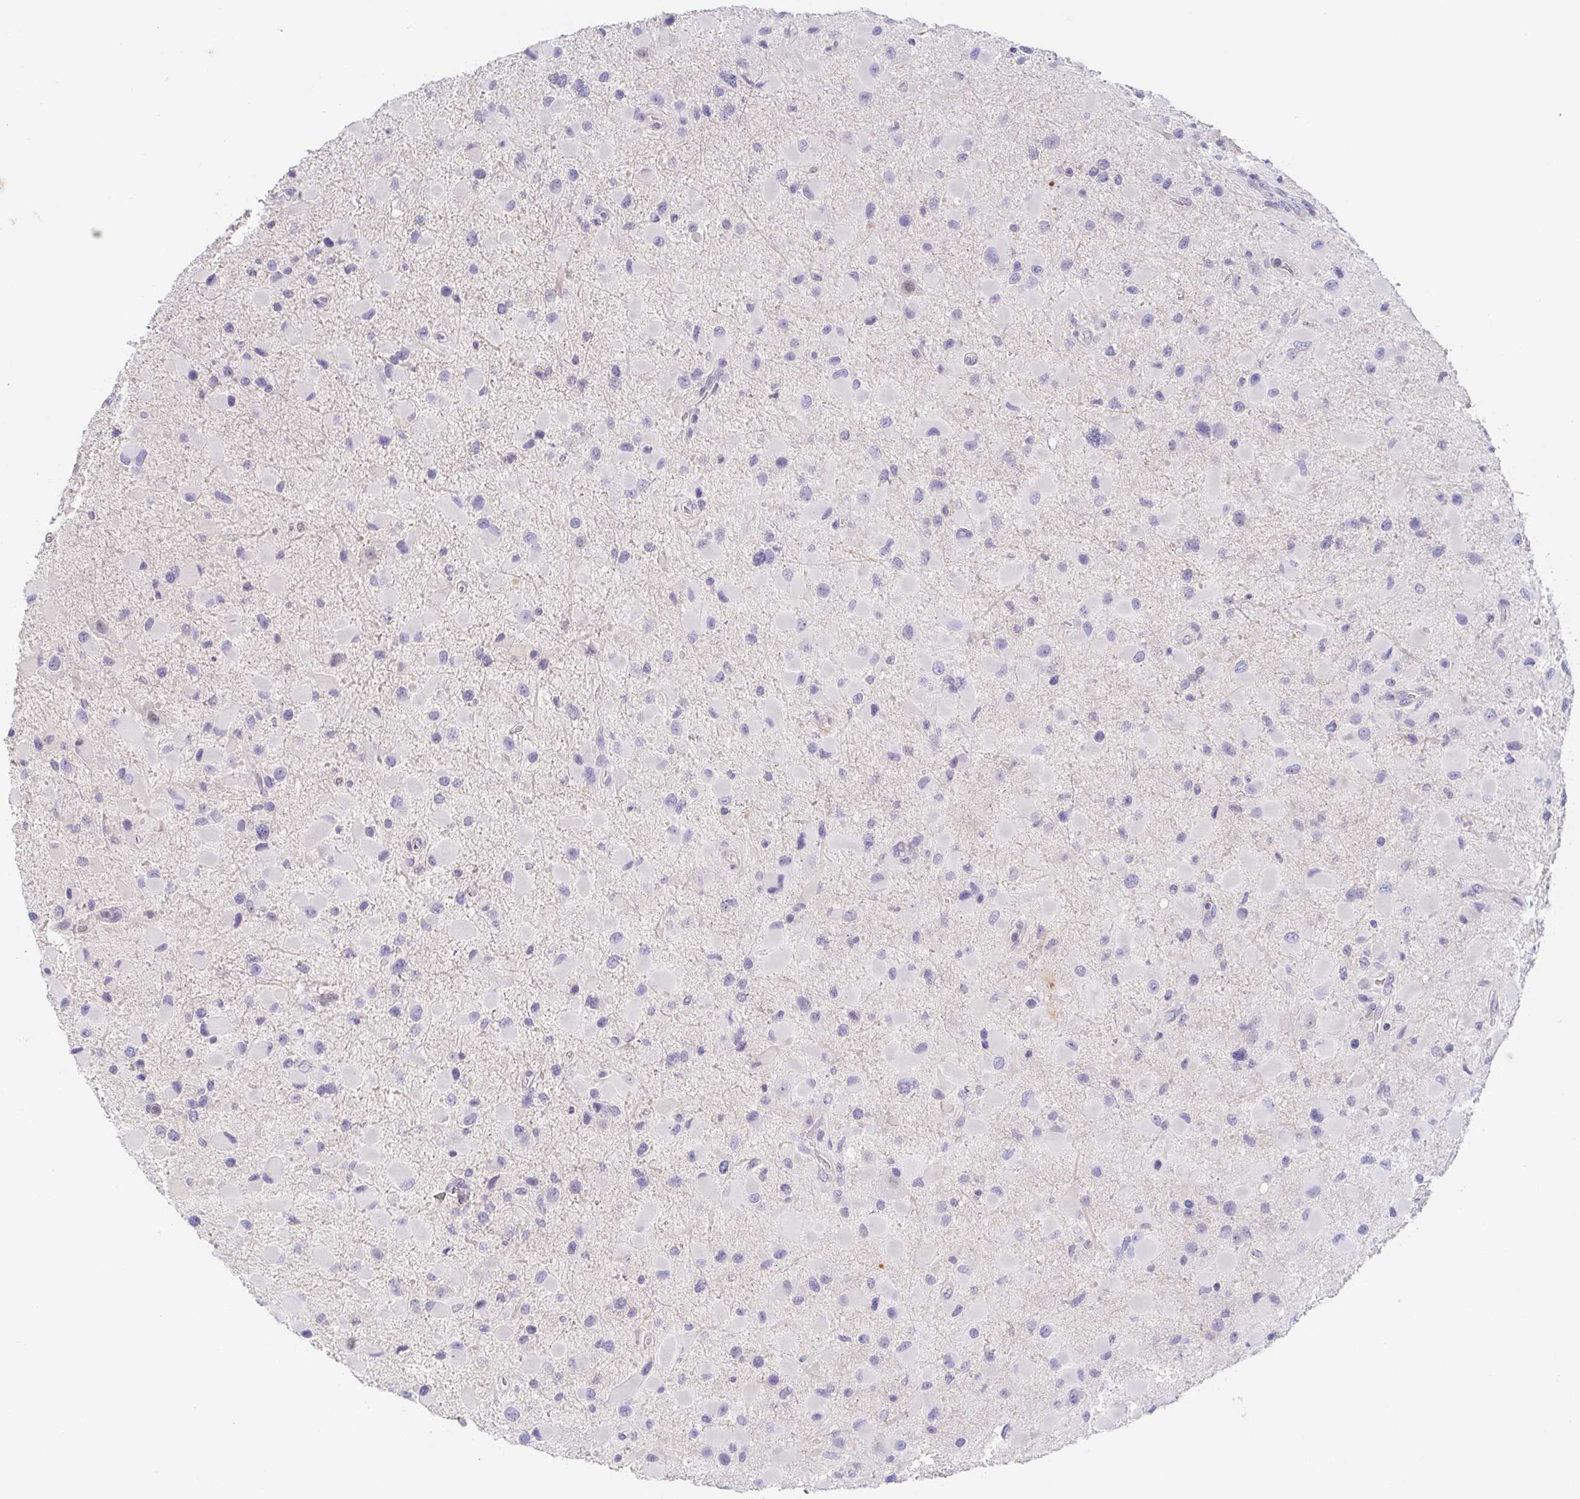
{"staining": {"intensity": "negative", "quantity": "none", "location": "none"}, "tissue": "glioma", "cell_type": "Tumor cells", "image_type": "cancer", "snomed": [{"axis": "morphology", "description": "Glioma, malignant, Low grade"}, {"axis": "topography", "description": "Brain"}], "caption": "Immunohistochemistry (IHC) of human malignant low-grade glioma shows no positivity in tumor cells.", "gene": "RHOV", "patient": {"sex": "female", "age": 32}}